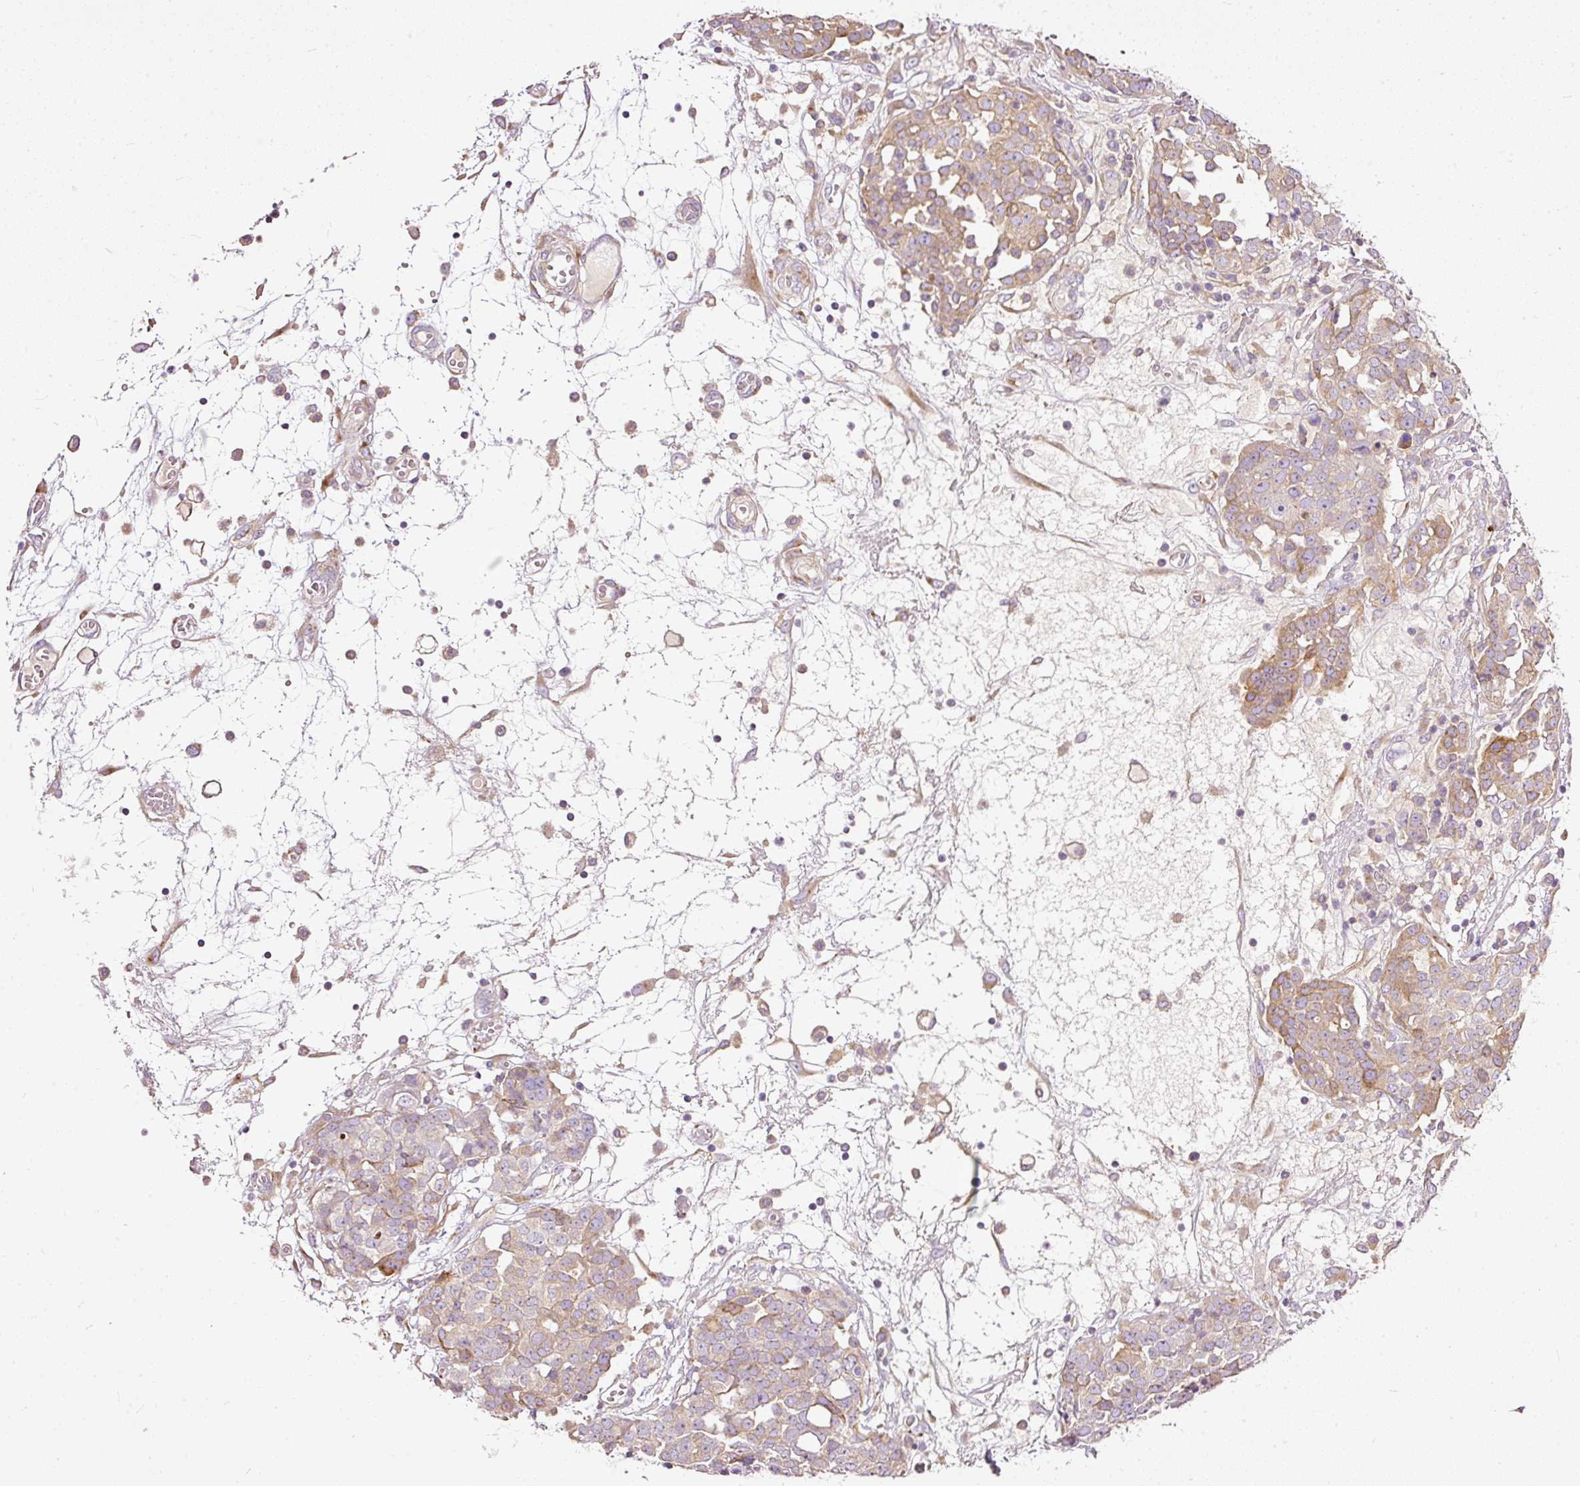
{"staining": {"intensity": "moderate", "quantity": "<25%", "location": "cytoplasmic/membranous"}, "tissue": "ovarian cancer", "cell_type": "Tumor cells", "image_type": "cancer", "snomed": [{"axis": "morphology", "description": "Cystadenocarcinoma, serous, NOS"}, {"axis": "topography", "description": "Soft tissue"}, {"axis": "topography", "description": "Ovary"}], "caption": "A high-resolution micrograph shows immunohistochemistry staining of serous cystadenocarcinoma (ovarian), which displays moderate cytoplasmic/membranous expression in approximately <25% of tumor cells.", "gene": "PAQR9", "patient": {"sex": "female", "age": 57}}